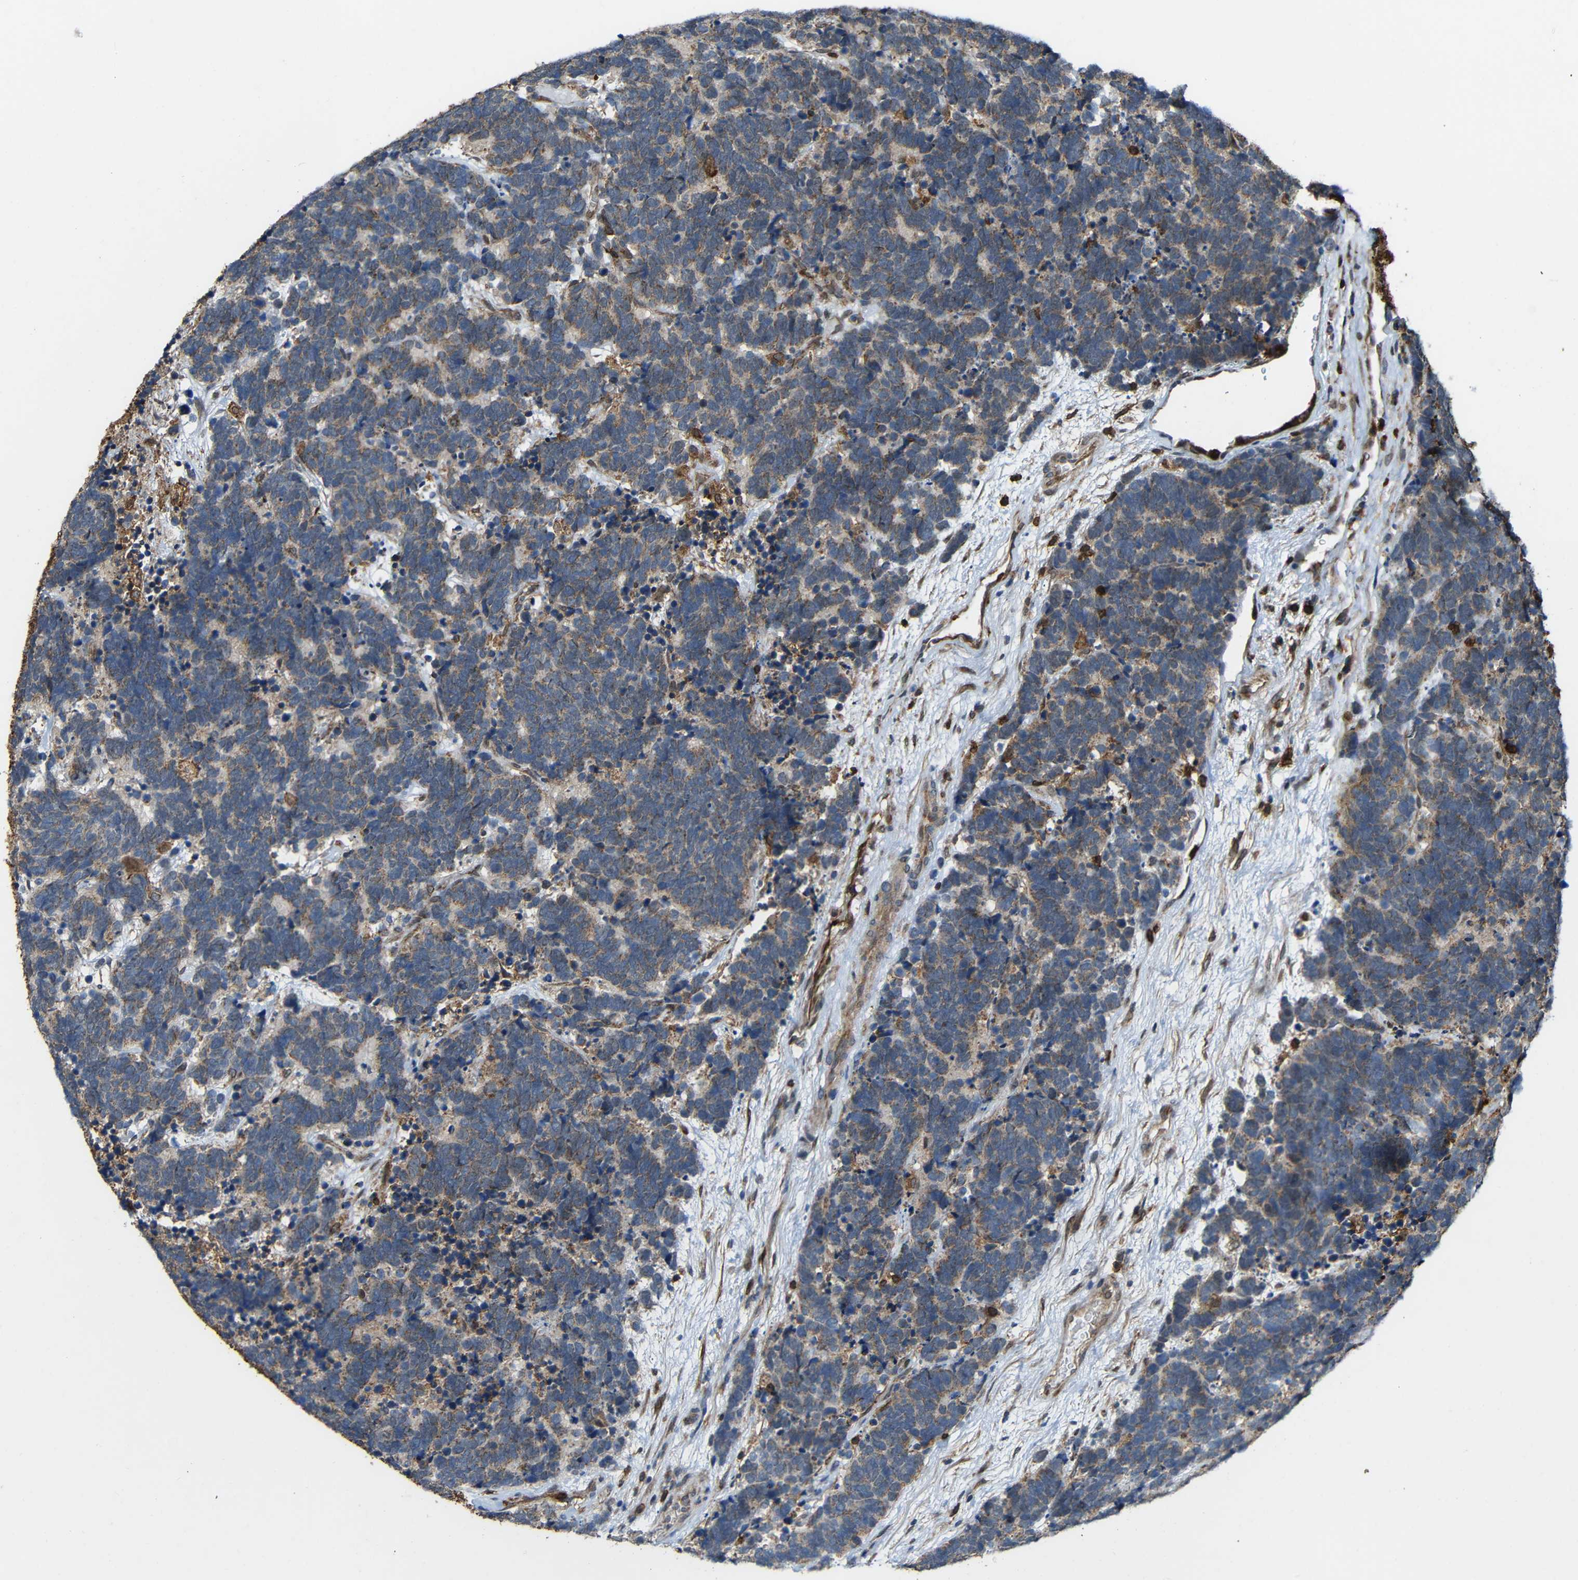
{"staining": {"intensity": "moderate", "quantity": ">75%", "location": "cytoplasmic/membranous"}, "tissue": "carcinoid", "cell_type": "Tumor cells", "image_type": "cancer", "snomed": [{"axis": "morphology", "description": "Carcinoma, NOS"}, {"axis": "morphology", "description": "Carcinoid, malignant, NOS"}, {"axis": "topography", "description": "Urinary bladder"}], "caption": "High-power microscopy captured an immunohistochemistry histopathology image of carcinoma, revealing moderate cytoplasmic/membranous positivity in about >75% of tumor cells.", "gene": "C1GALT1", "patient": {"sex": "male", "age": 57}}